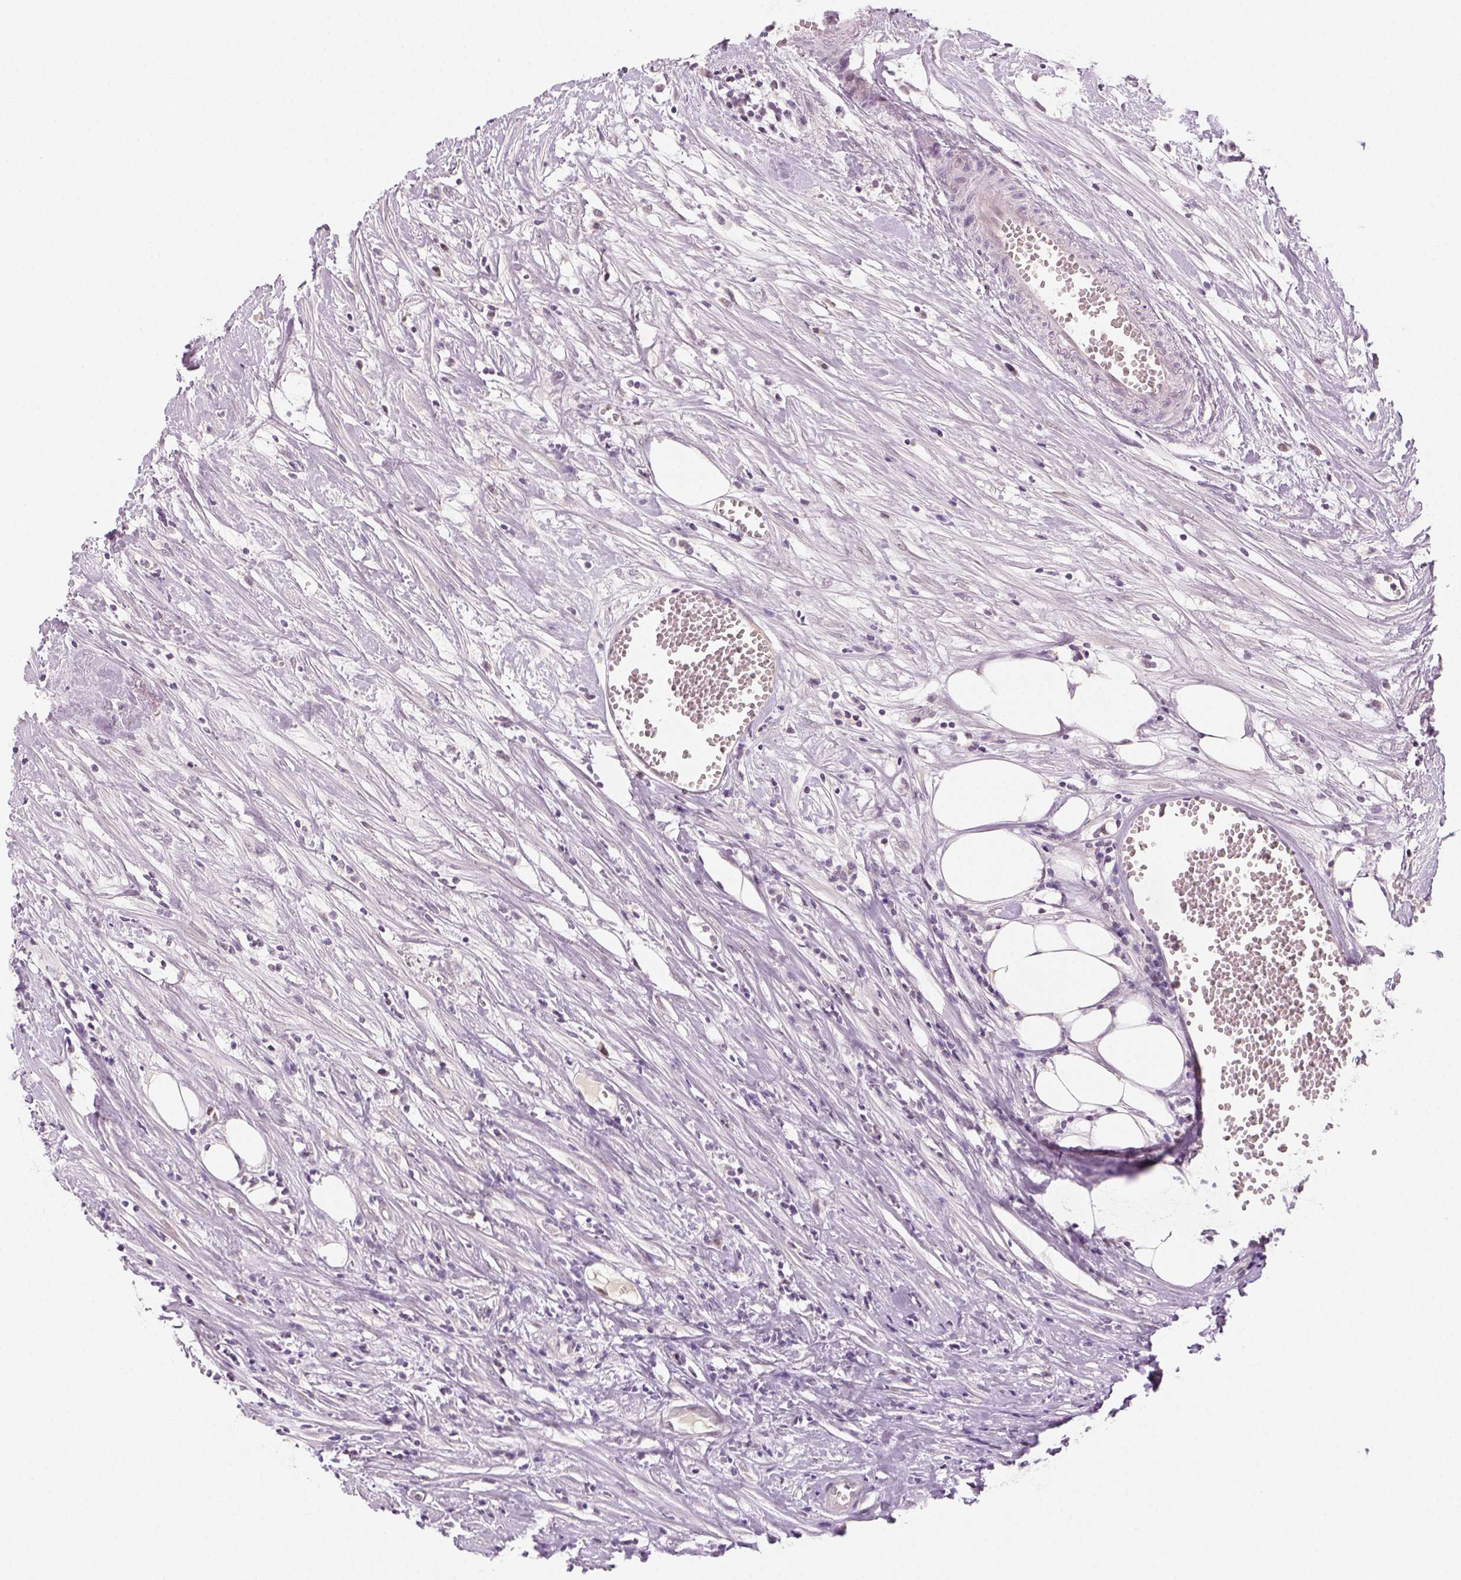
{"staining": {"intensity": "negative", "quantity": "none", "location": "none"}, "tissue": "carcinoid", "cell_type": "Tumor cells", "image_type": "cancer", "snomed": [{"axis": "morphology", "description": "Carcinoid, malignant, NOS"}, {"axis": "topography", "description": "Colon"}], "caption": "Human malignant carcinoid stained for a protein using IHC demonstrates no positivity in tumor cells.", "gene": "MAGEB3", "patient": {"sex": "male", "age": 81}}